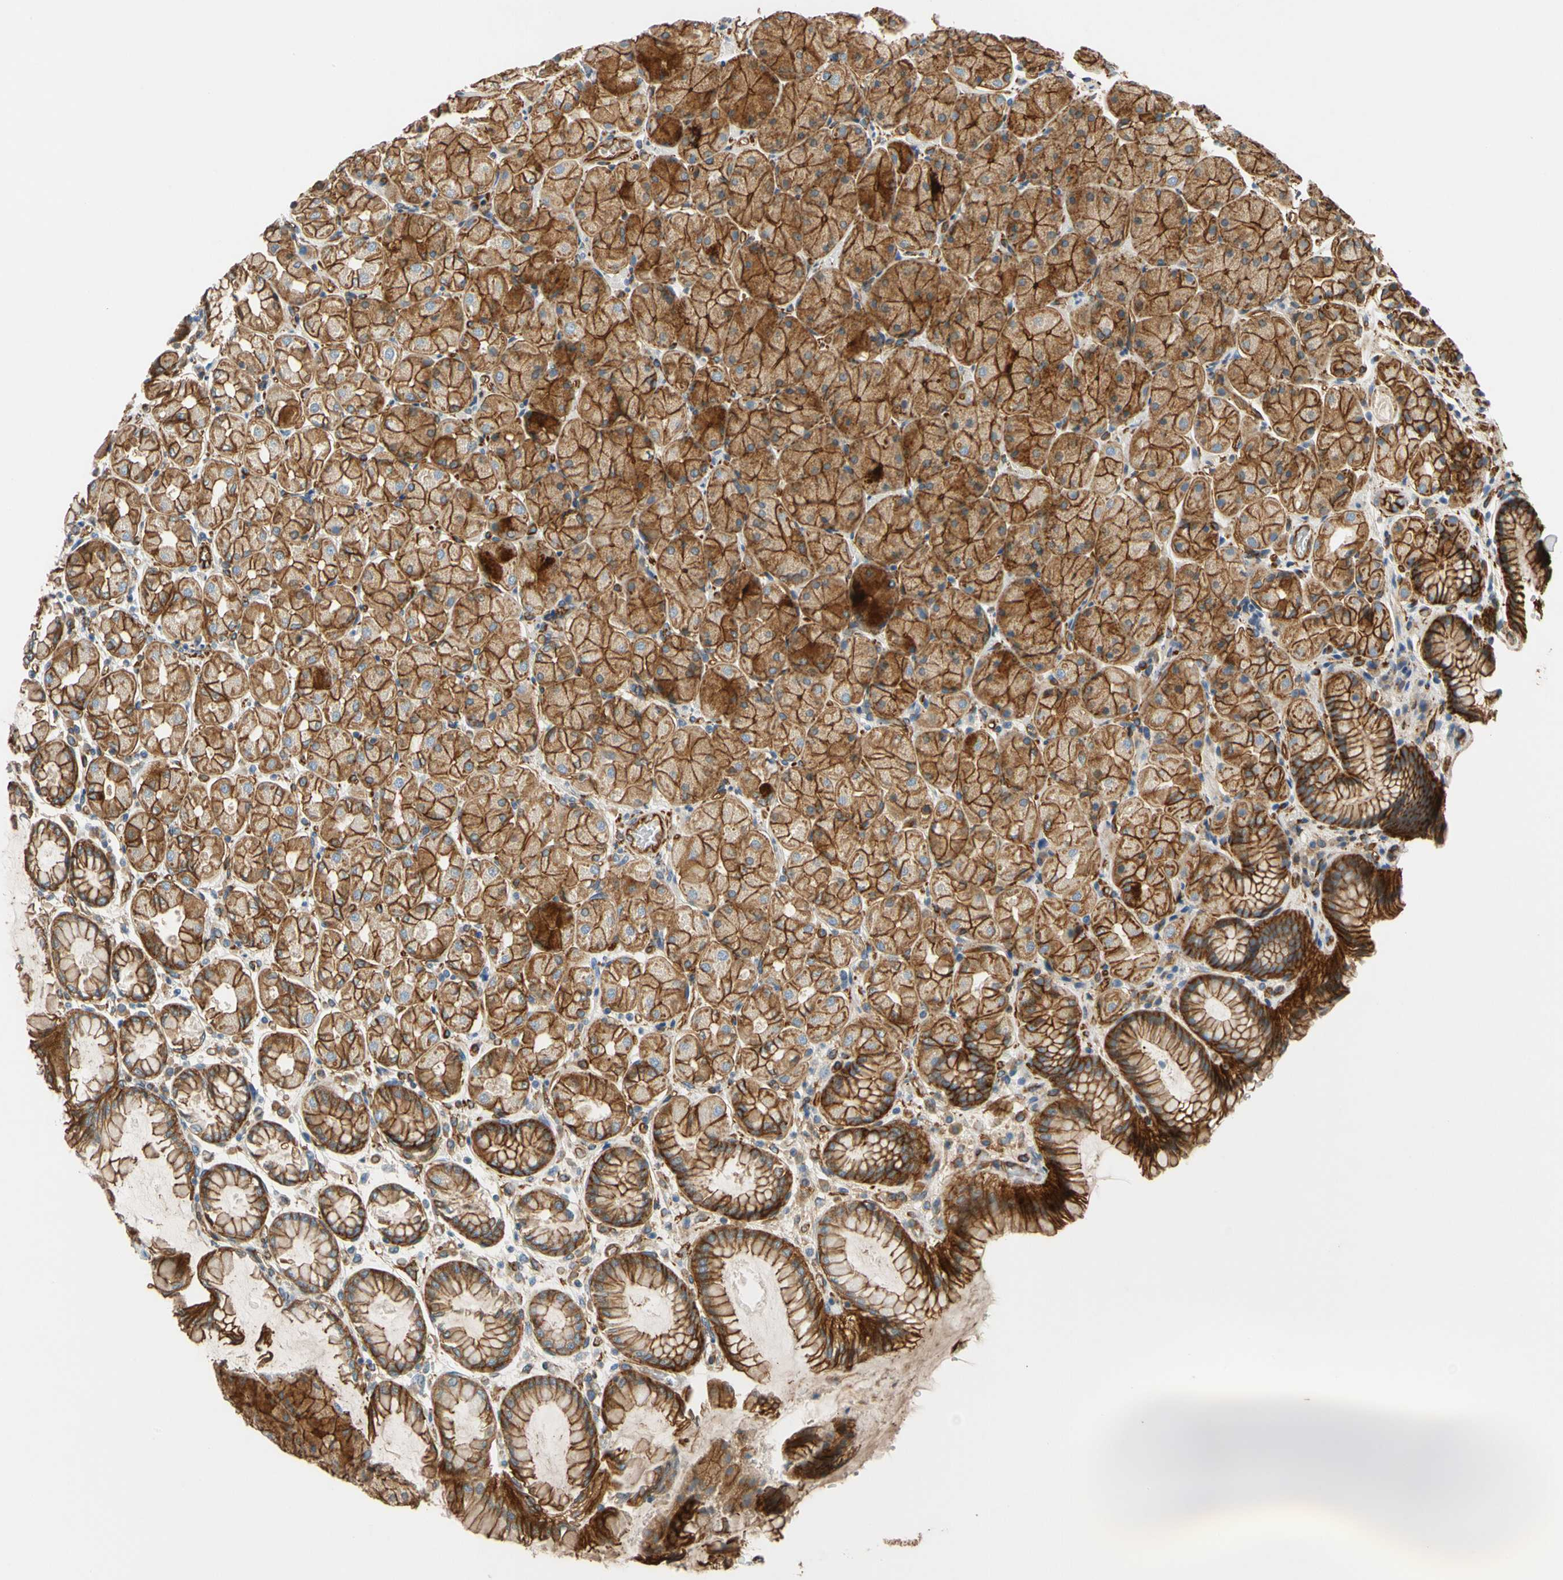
{"staining": {"intensity": "strong", "quantity": ">75%", "location": "cytoplasmic/membranous"}, "tissue": "stomach", "cell_type": "Glandular cells", "image_type": "normal", "snomed": [{"axis": "morphology", "description": "Normal tissue, NOS"}, {"axis": "topography", "description": "Stomach, upper"}], "caption": "Human stomach stained with a protein marker exhibits strong staining in glandular cells.", "gene": "SPTAN1", "patient": {"sex": "female", "age": 56}}